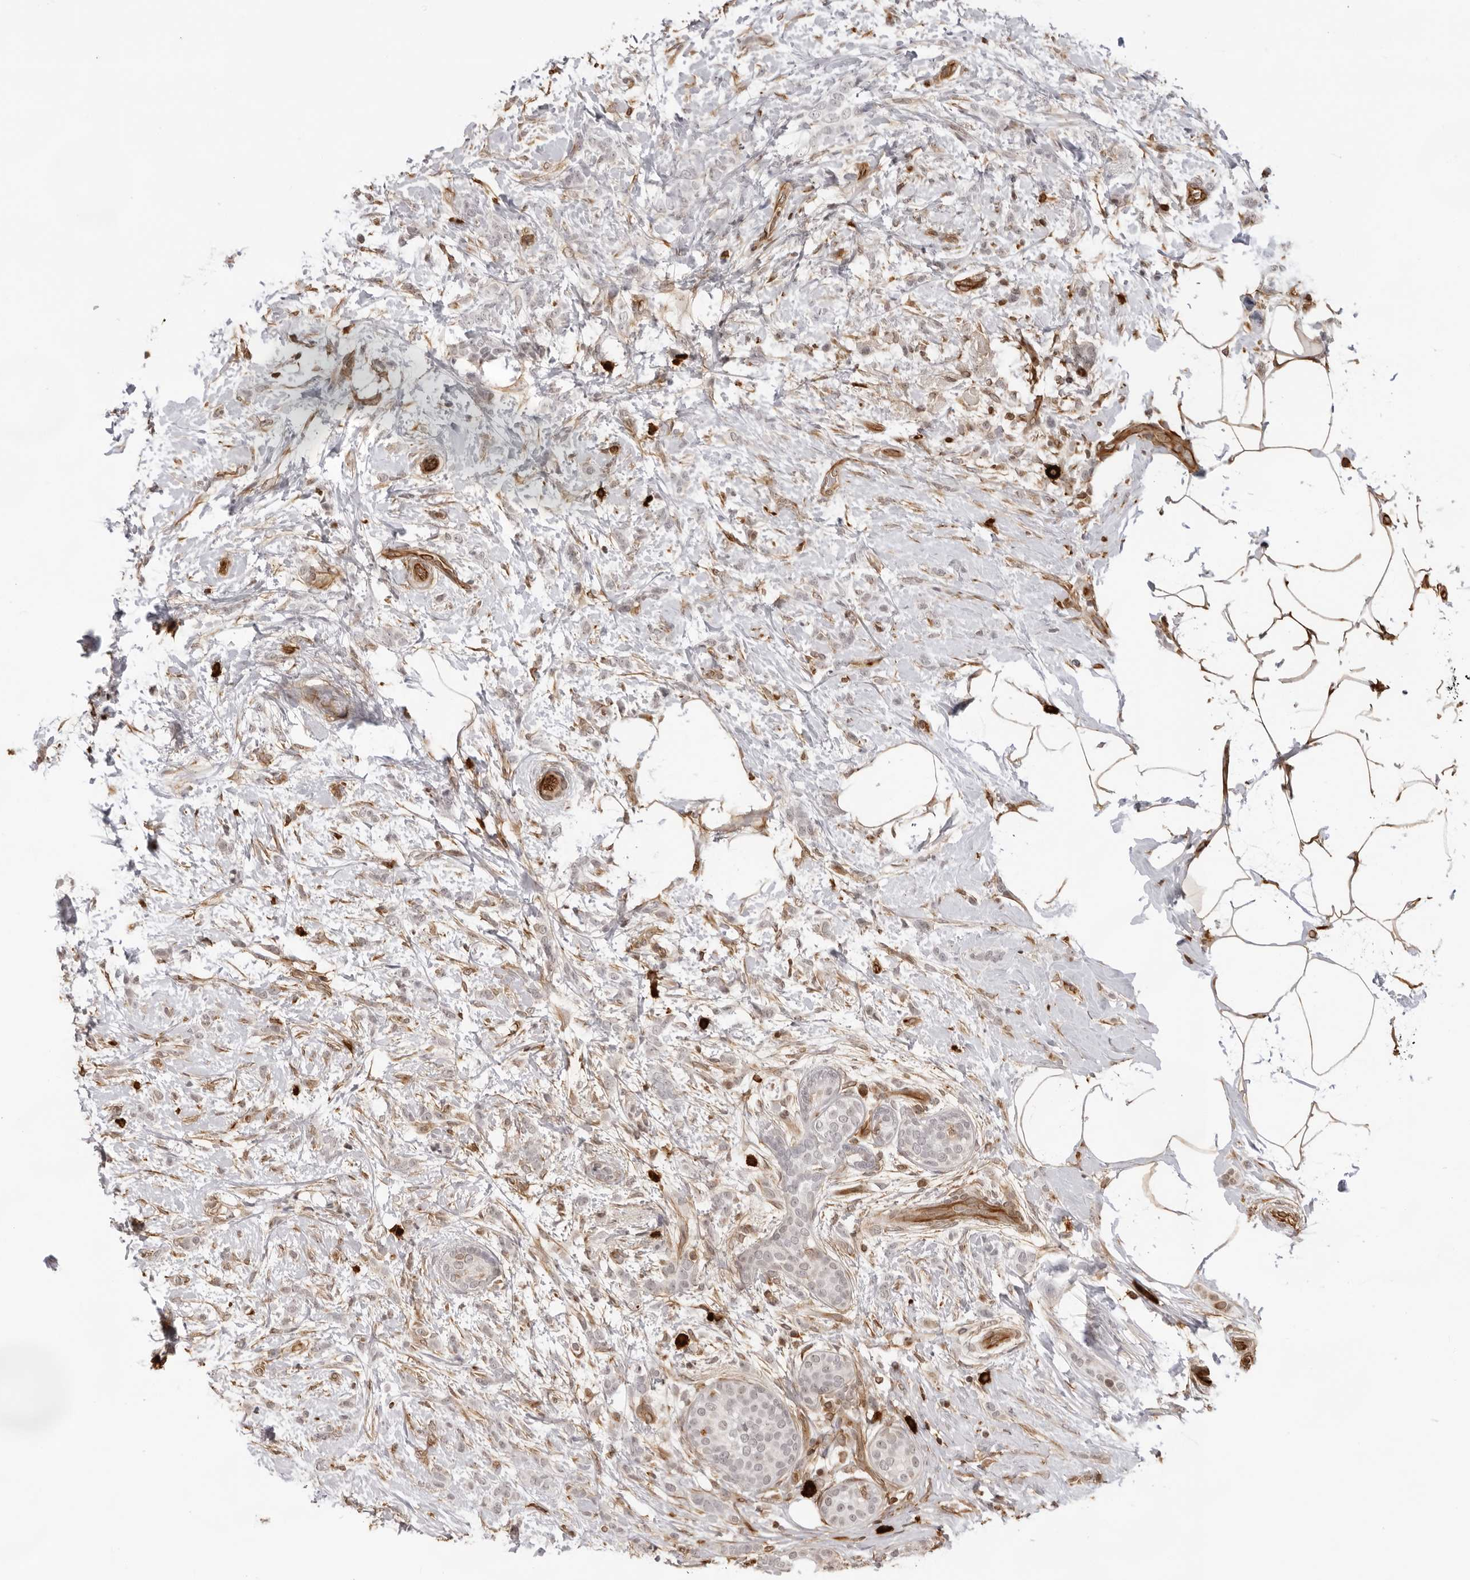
{"staining": {"intensity": "weak", "quantity": "<25%", "location": "cytoplasmic/membranous,nuclear"}, "tissue": "breast cancer", "cell_type": "Tumor cells", "image_type": "cancer", "snomed": [{"axis": "morphology", "description": "Lobular carcinoma, in situ"}, {"axis": "morphology", "description": "Lobular carcinoma"}, {"axis": "topography", "description": "Breast"}], "caption": "Breast lobular carcinoma stained for a protein using IHC demonstrates no staining tumor cells.", "gene": "DYNLT5", "patient": {"sex": "female", "age": 41}}